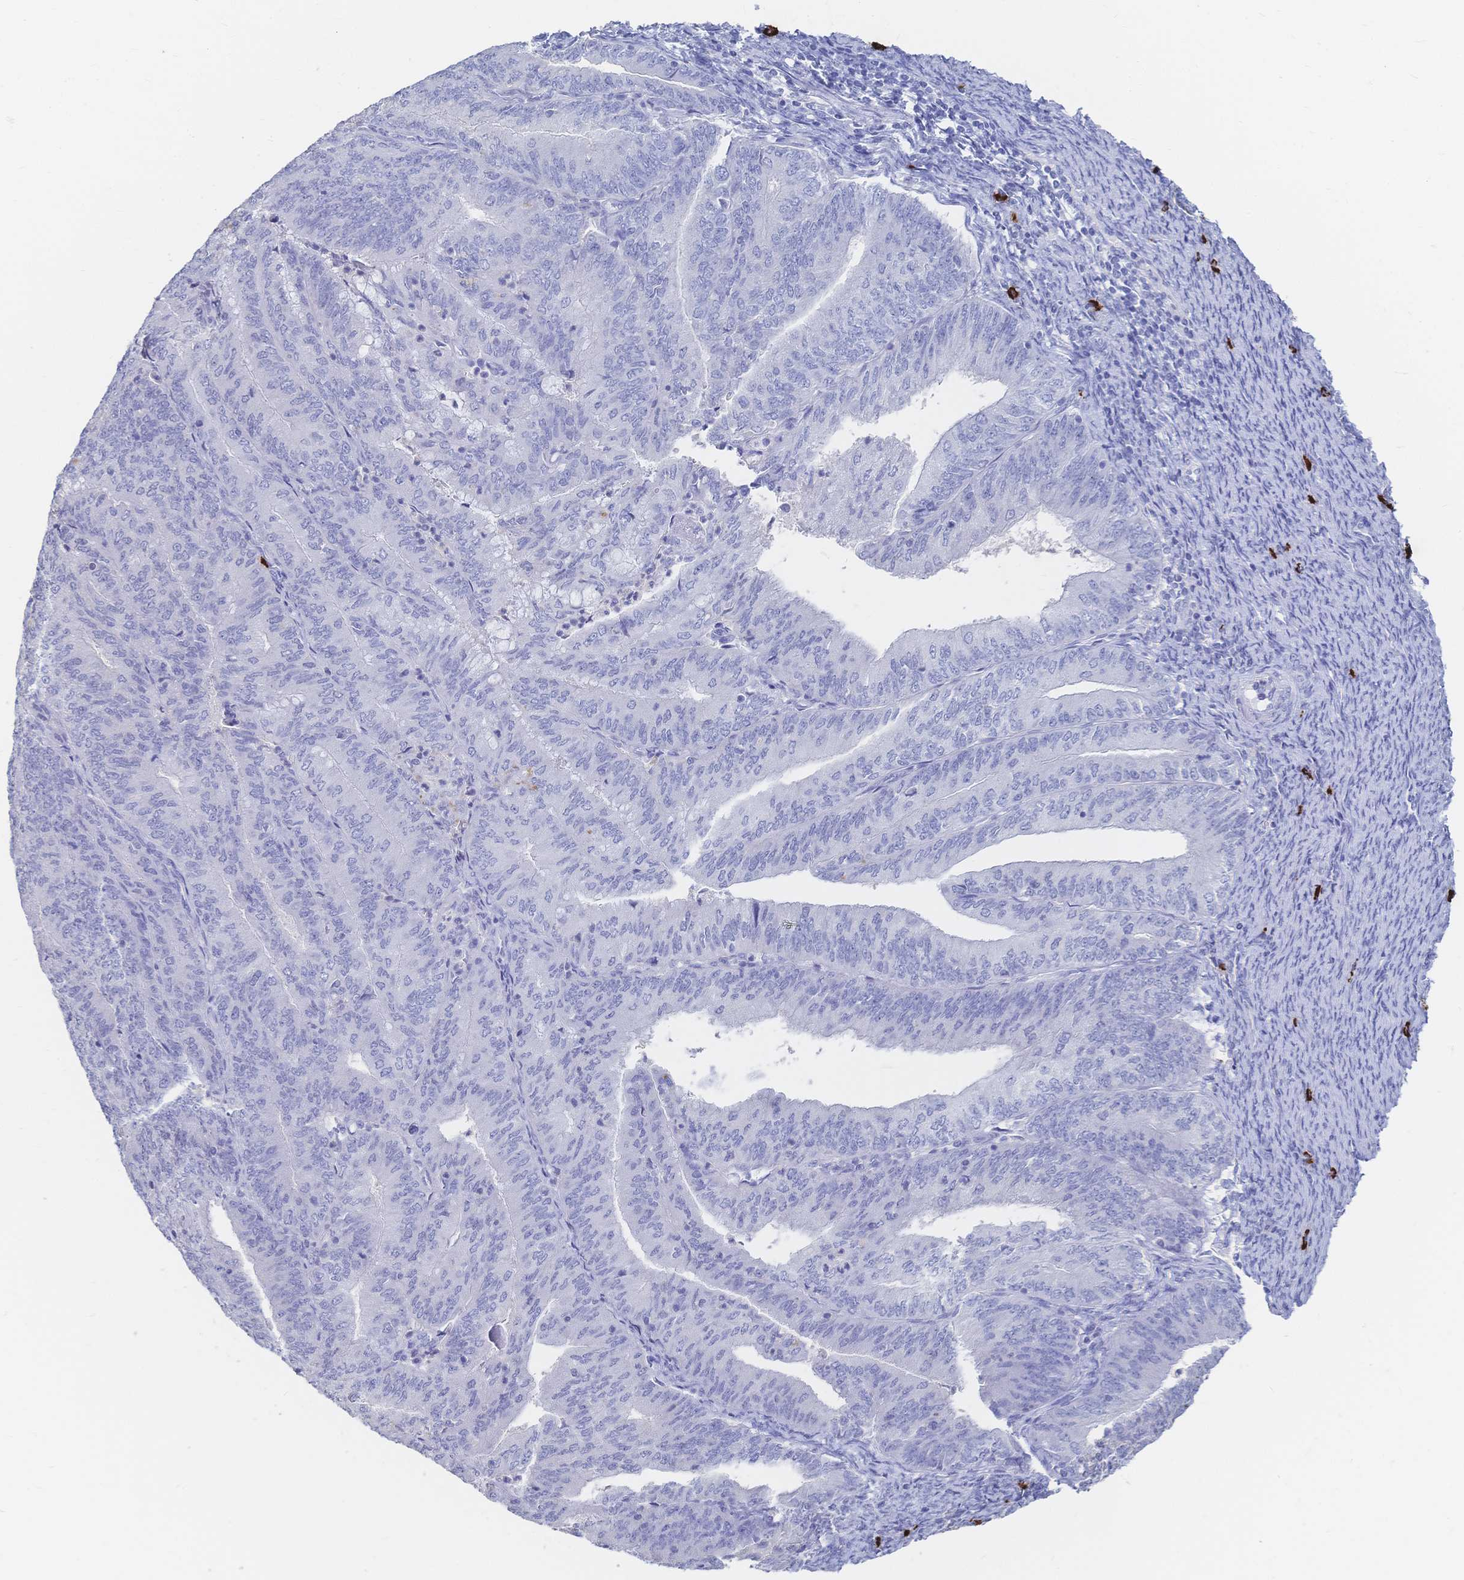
{"staining": {"intensity": "negative", "quantity": "none", "location": "none"}, "tissue": "endometrial cancer", "cell_type": "Tumor cells", "image_type": "cancer", "snomed": [{"axis": "morphology", "description": "Adenocarcinoma, NOS"}, {"axis": "topography", "description": "Endometrium"}], "caption": "Tumor cells are negative for brown protein staining in adenocarcinoma (endometrial). Brightfield microscopy of IHC stained with DAB (brown) and hematoxylin (blue), captured at high magnification.", "gene": "IL2RB", "patient": {"sex": "female", "age": 57}}